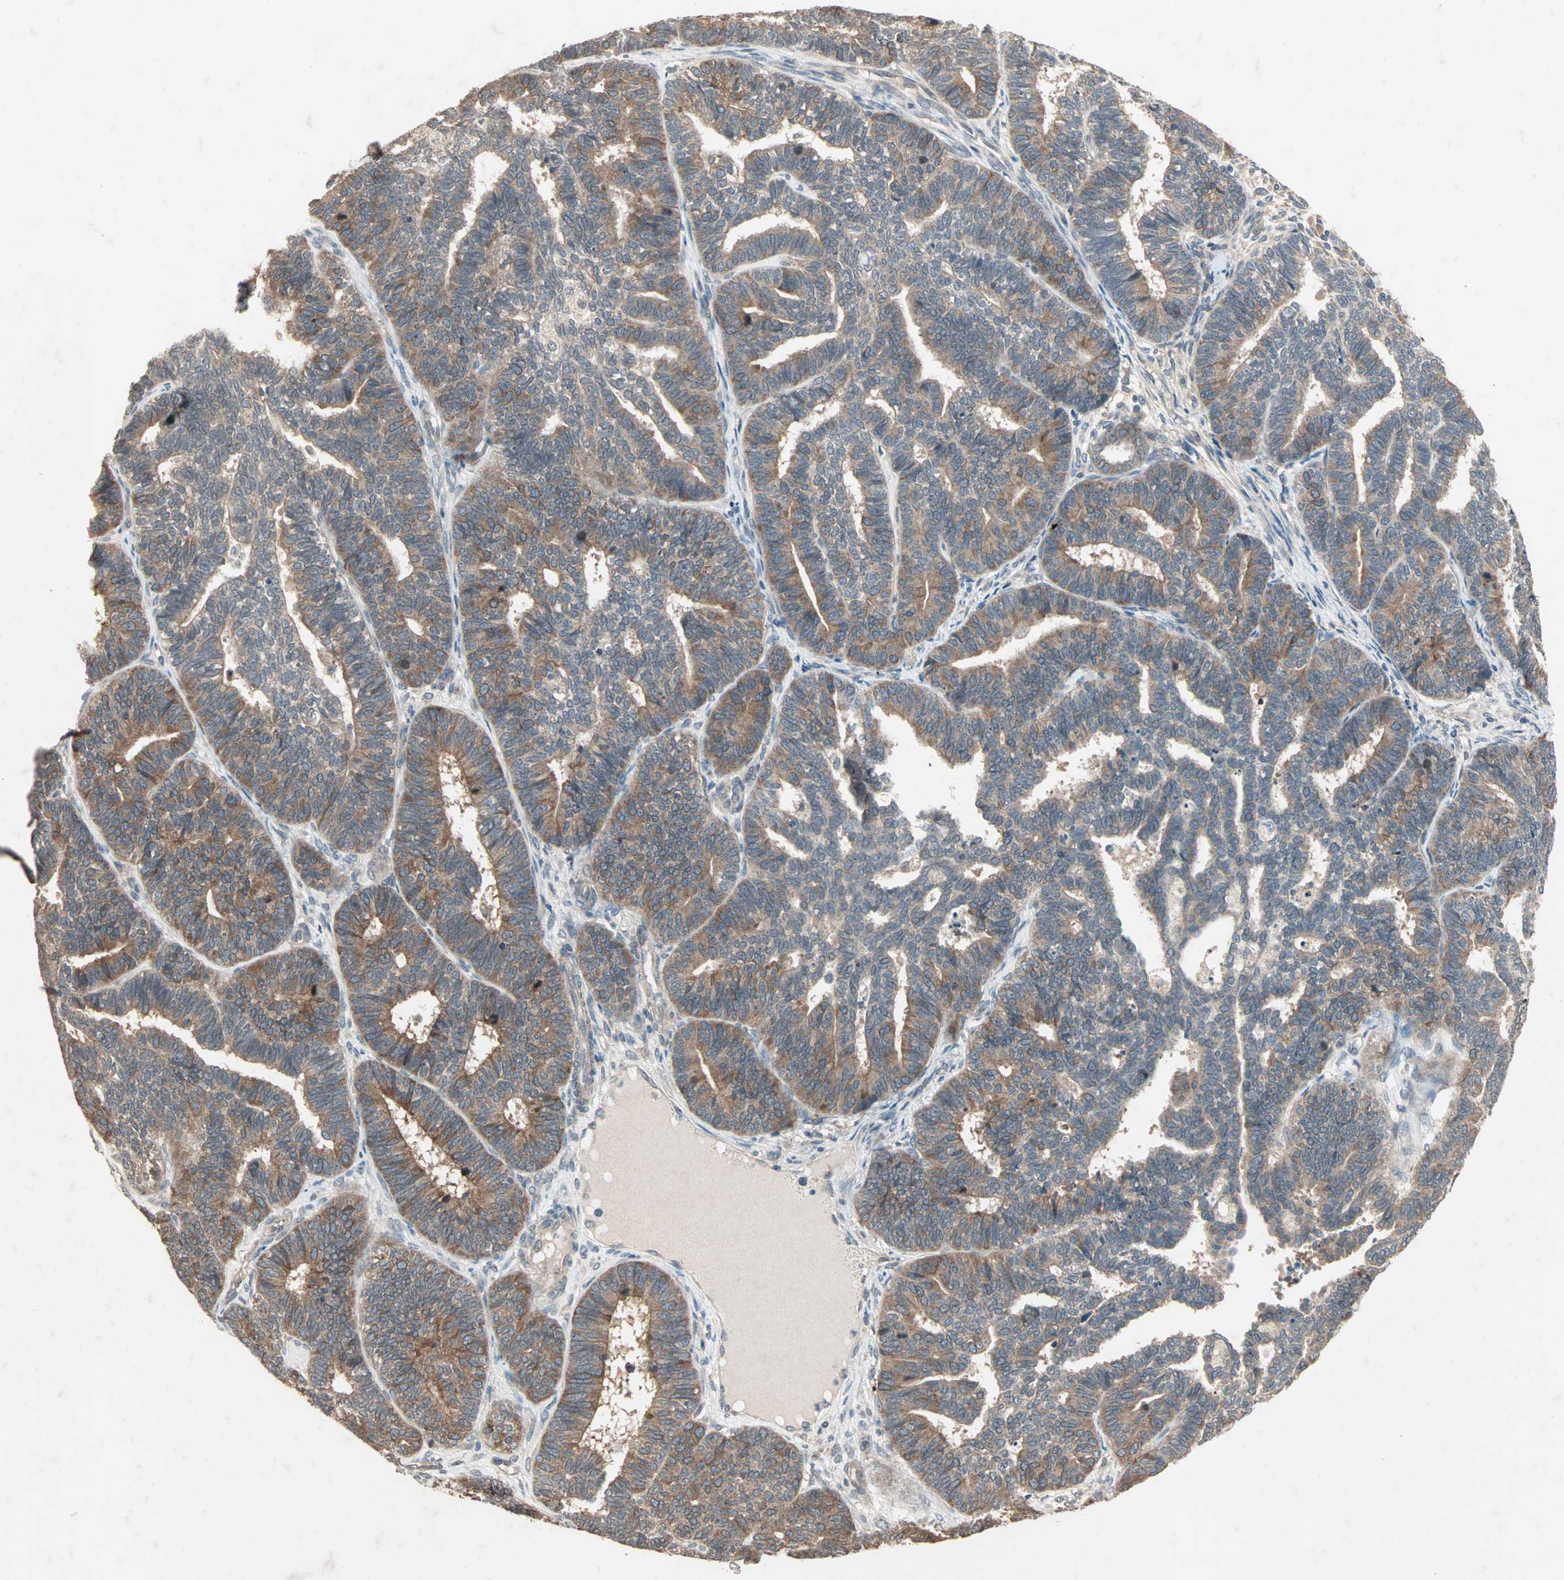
{"staining": {"intensity": "moderate", "quantity": ">75%", "location": "cytoplasmic/membranous"}, "tissue": "endometrial cancer", "cell_type": "Tumor cells", "image_type": "cancer", "snomed": [{"axis": "morphology", "description": "Adenocarcinoma, NOS"}, {"axis": "topography", "description": "Endometrium"}], "caption": "An image showing moderate cytoplasmic/membranous positivity in about >75% of tumor cells in adenocarcinoma (endometrial), as visualized by brown immunohistochemical staining.", "gene": "TTF2", "patient": {"sex": "female", "age": 70}}